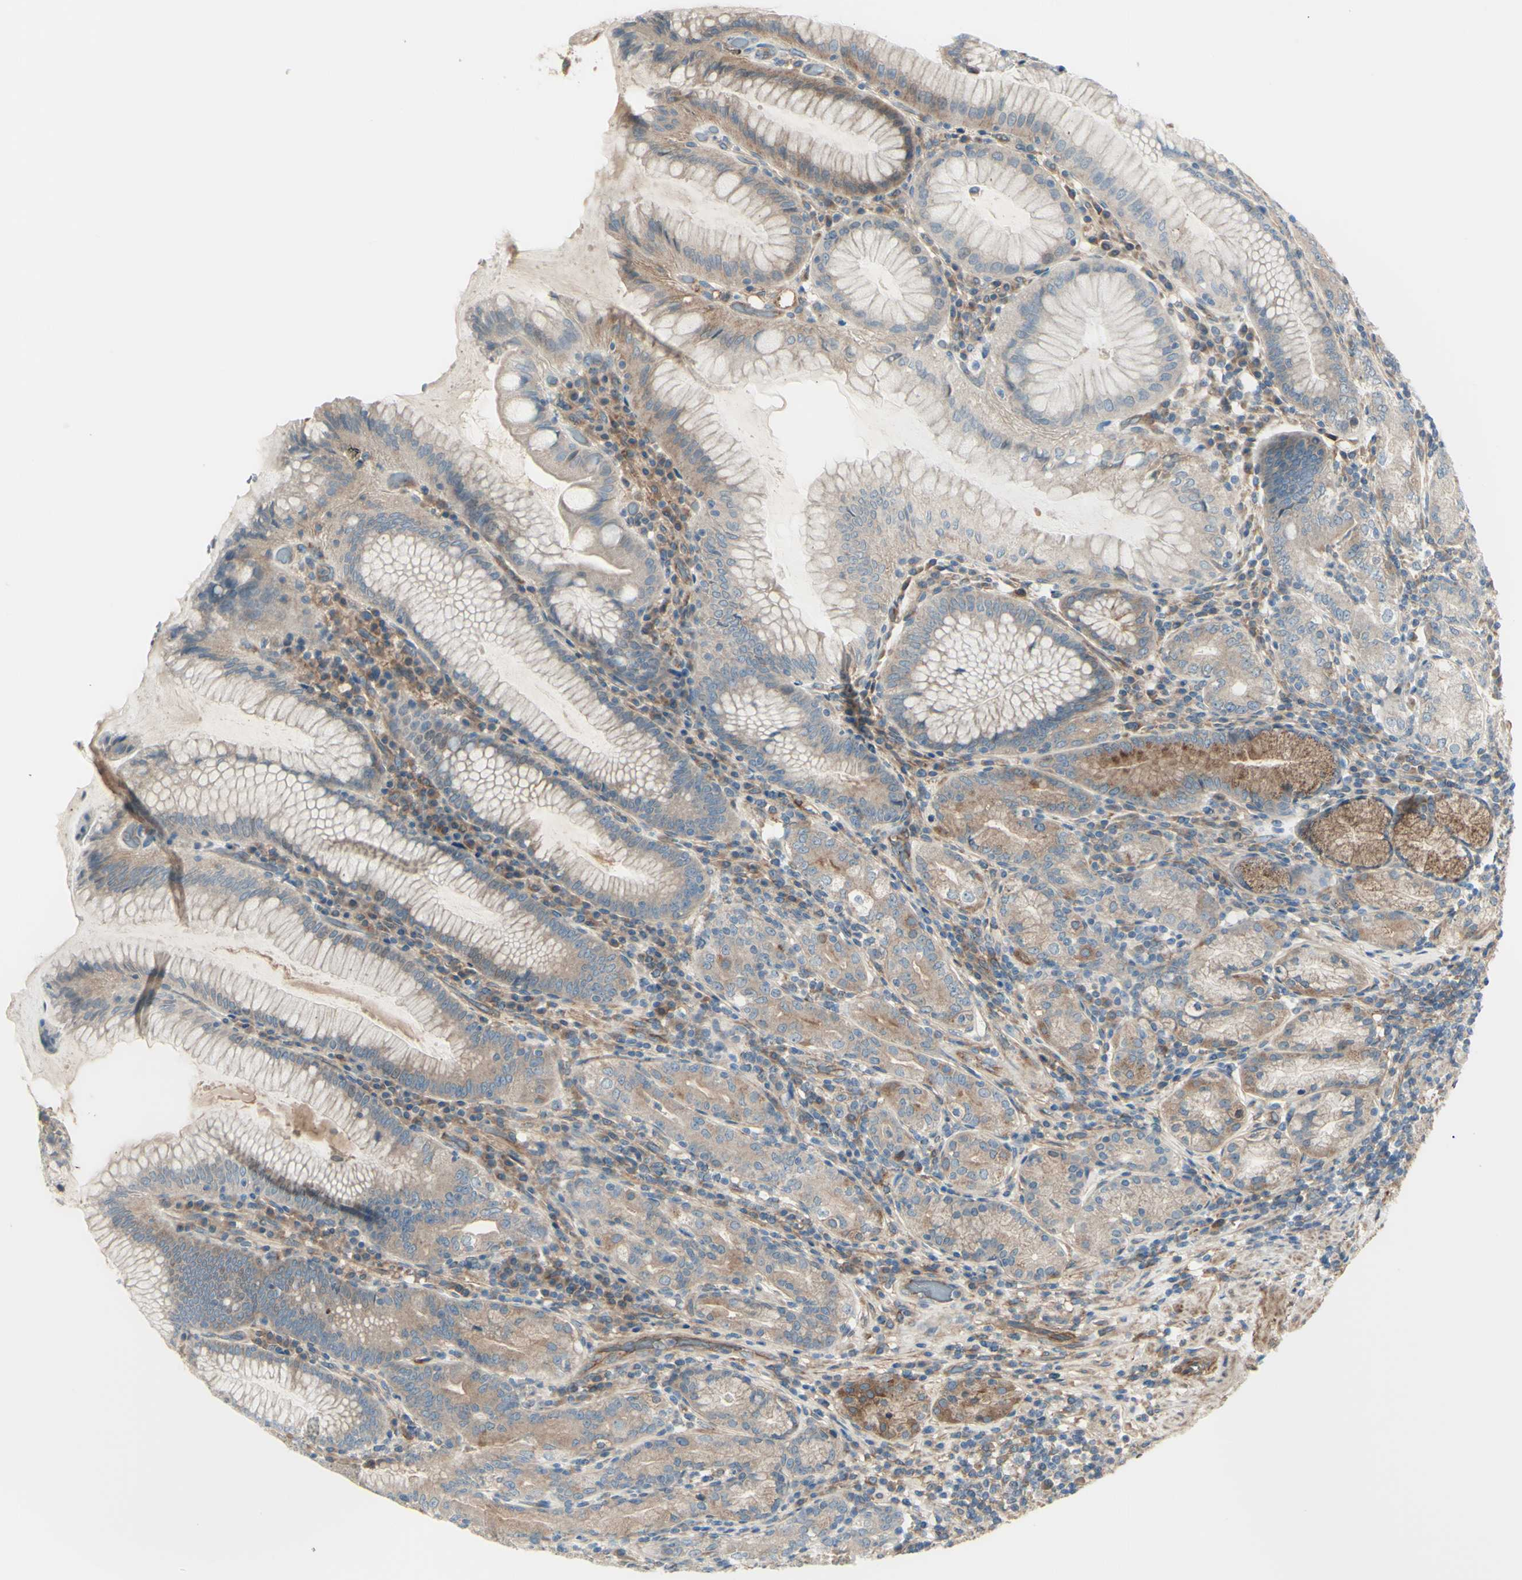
{"staining": {"intensity": "weak", "quantity": ">75%", "location": "cytoplasmic/membranous"}, "tissue": "stomach", "cell_type": "Glandular cells", "image_type": "normal", "snomed": [{"axis": "morphology", "description": "Normal tissue, NOS"}, {"axis": "topography", "description": "Stomach, lower"}], "caption": "Immunohistochemistry (DAB (3,3'-diaminobenzidine)) staining of benign stomach demonstrates weak cytoplasmic/membranous protein positivity in about >75% of glandular cells.", "gene": "PCDHGA10", "patient": {"sex": "female", "age": 76}}